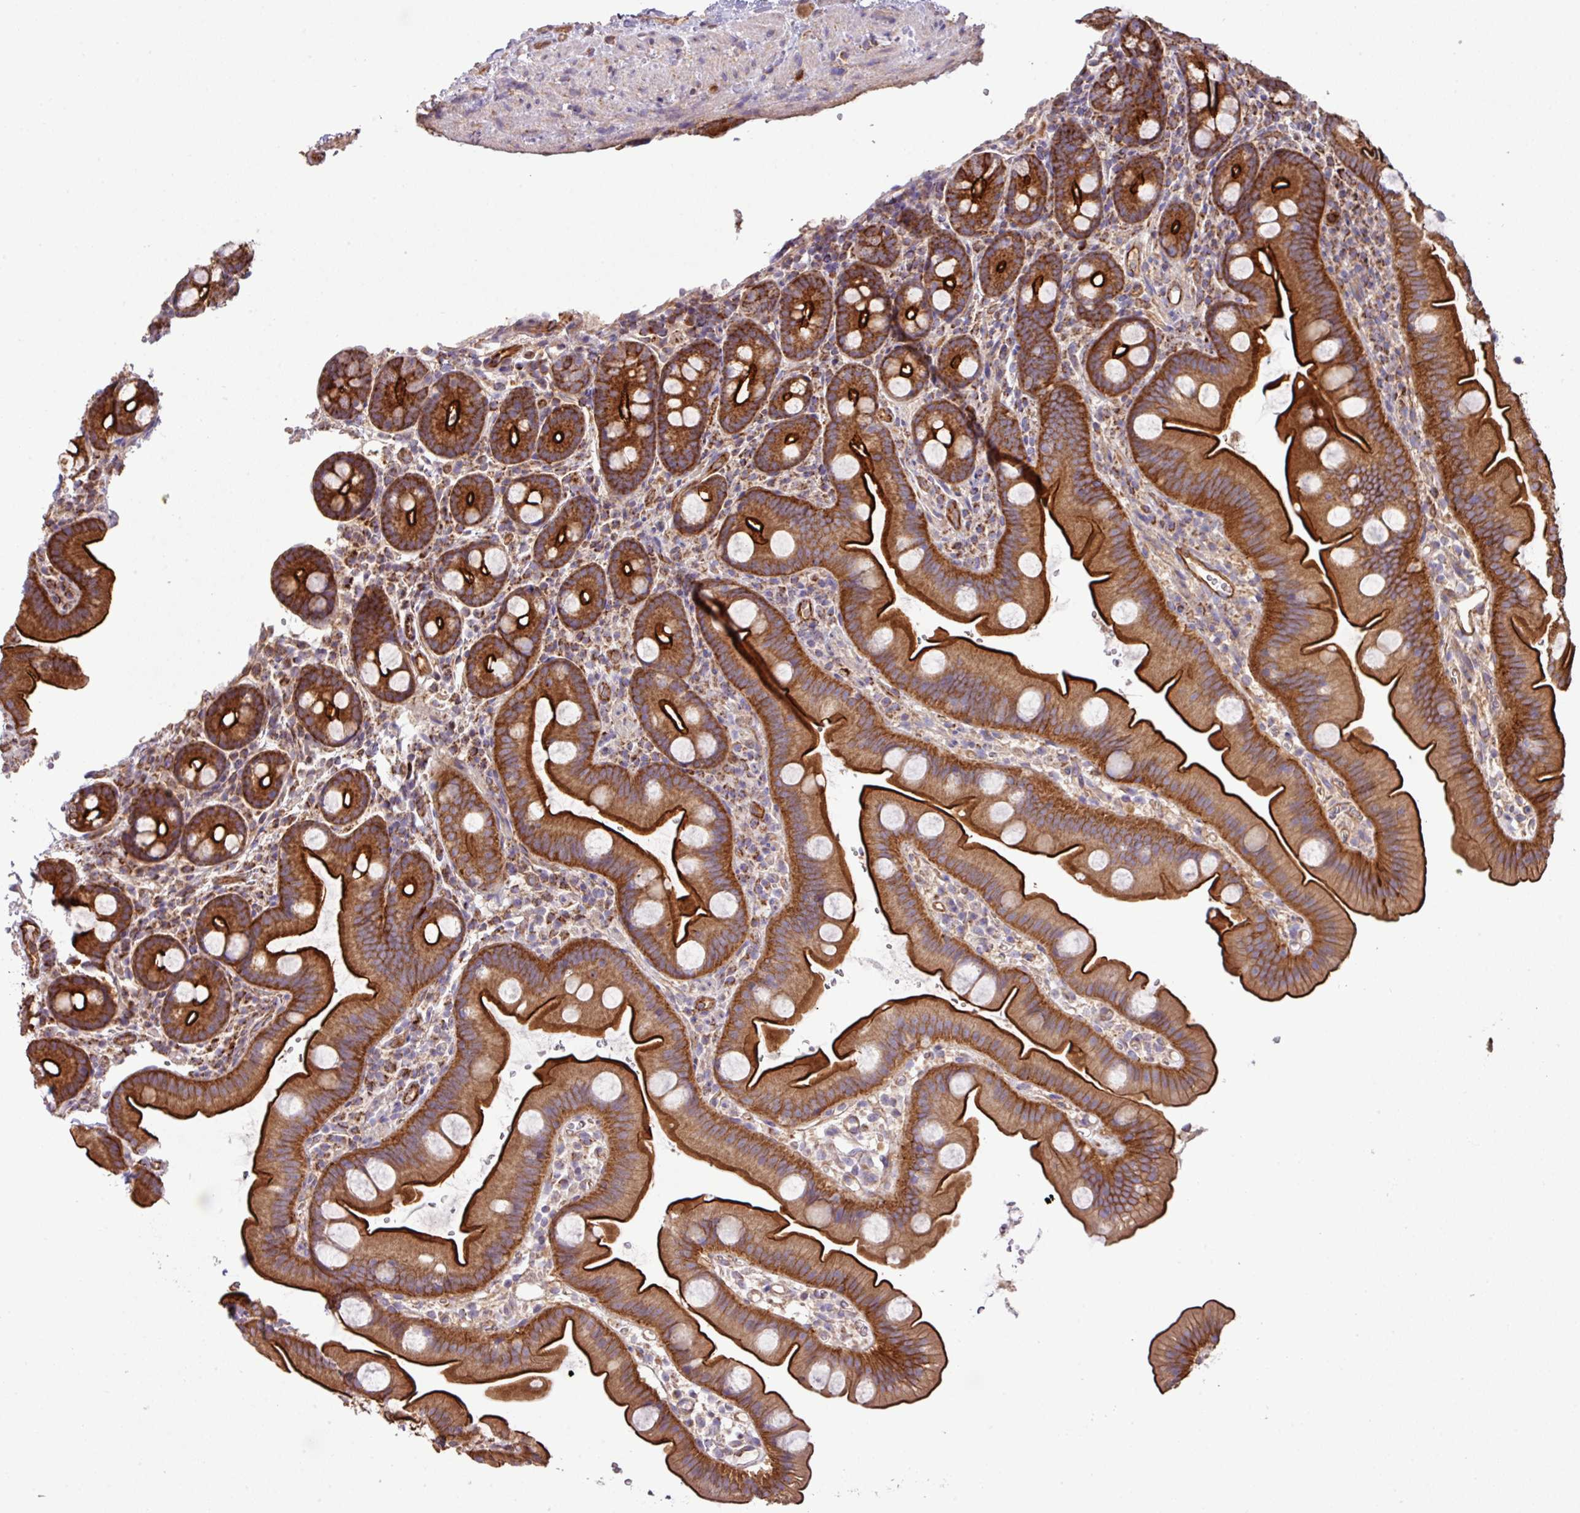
{"staining": {"intensity": "strong", "quantity": ">75%", "location": "cytoplasmic/membranous"}, "tissue": "small intestine", "cell_type": "Glandular cells", "image_type": "normal", "snomed": [{"axis": "morphology", "description": "Normal tissue, NOS"}, {"axis": "topography", "description": "Small intestine"}], "caption": "Immunohistochemical staining of normal human small intestine exhibits high levels of strong cytoplasmic/membranous positivity in approximately >75% of glandular cells.", "gene": "LRRC53", "patient": {"sex": "female", "age": 68}}